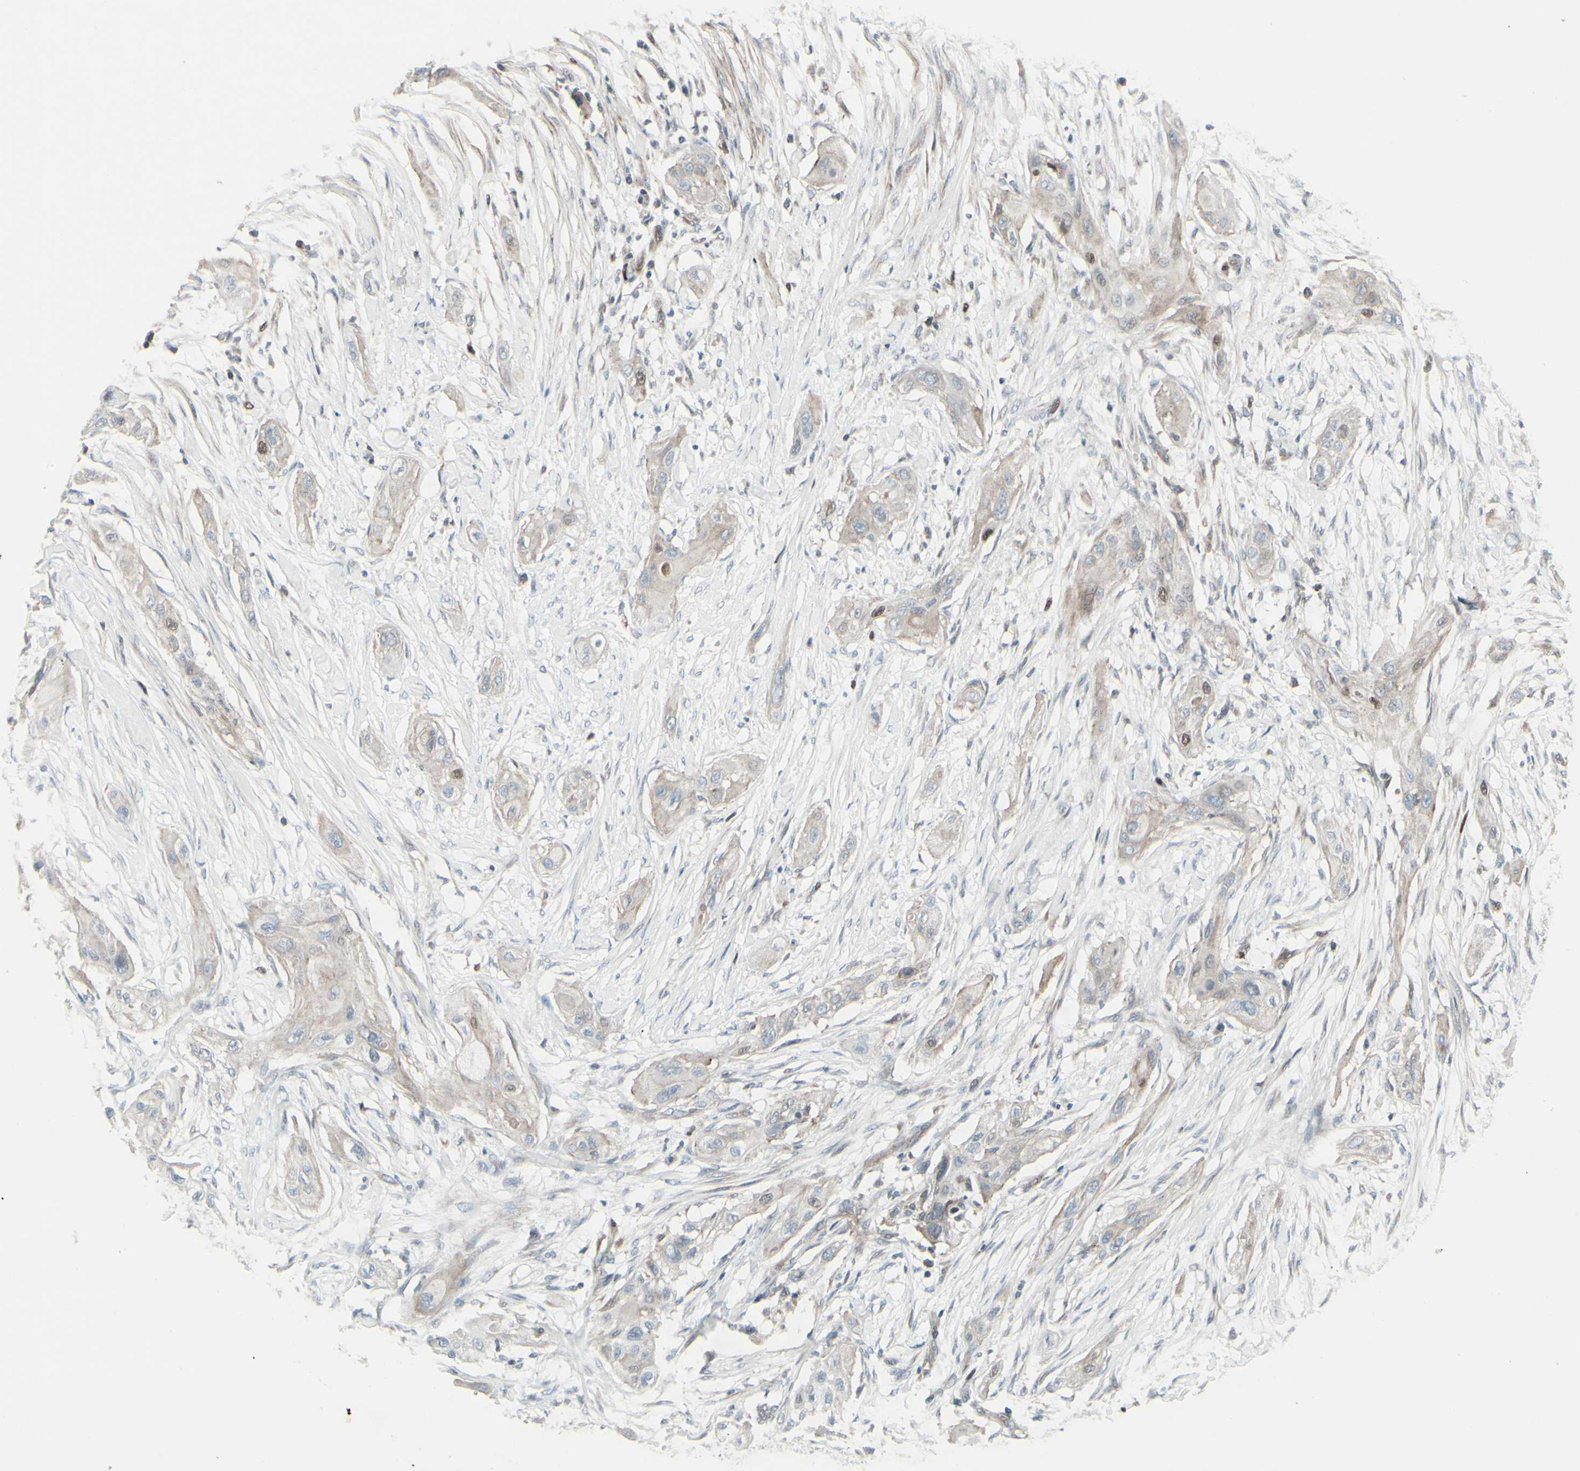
{"staining": {"intensity": "weak", "quantity": ">75%", "location": "cytoplasmic/membranous"}, "tissue": "lung cancer", "cell_type": "Tumor cells", "image_type": "cancer", "snomed": [{"axis": "morphology", "description": "Squamous cell carcinoma, NOS"}, {"axis": "topography", "description": "Lung"}], "caption": "This histopathology image demonstrates immunohistochemistry (IHC) staining of squamous cell carcinoma (lung), with low weak cytoplasmic/membranous staining in about >75% of tumor cells.", "gene": "GMNN", "patient": {"sex": "female", "age": 47}}